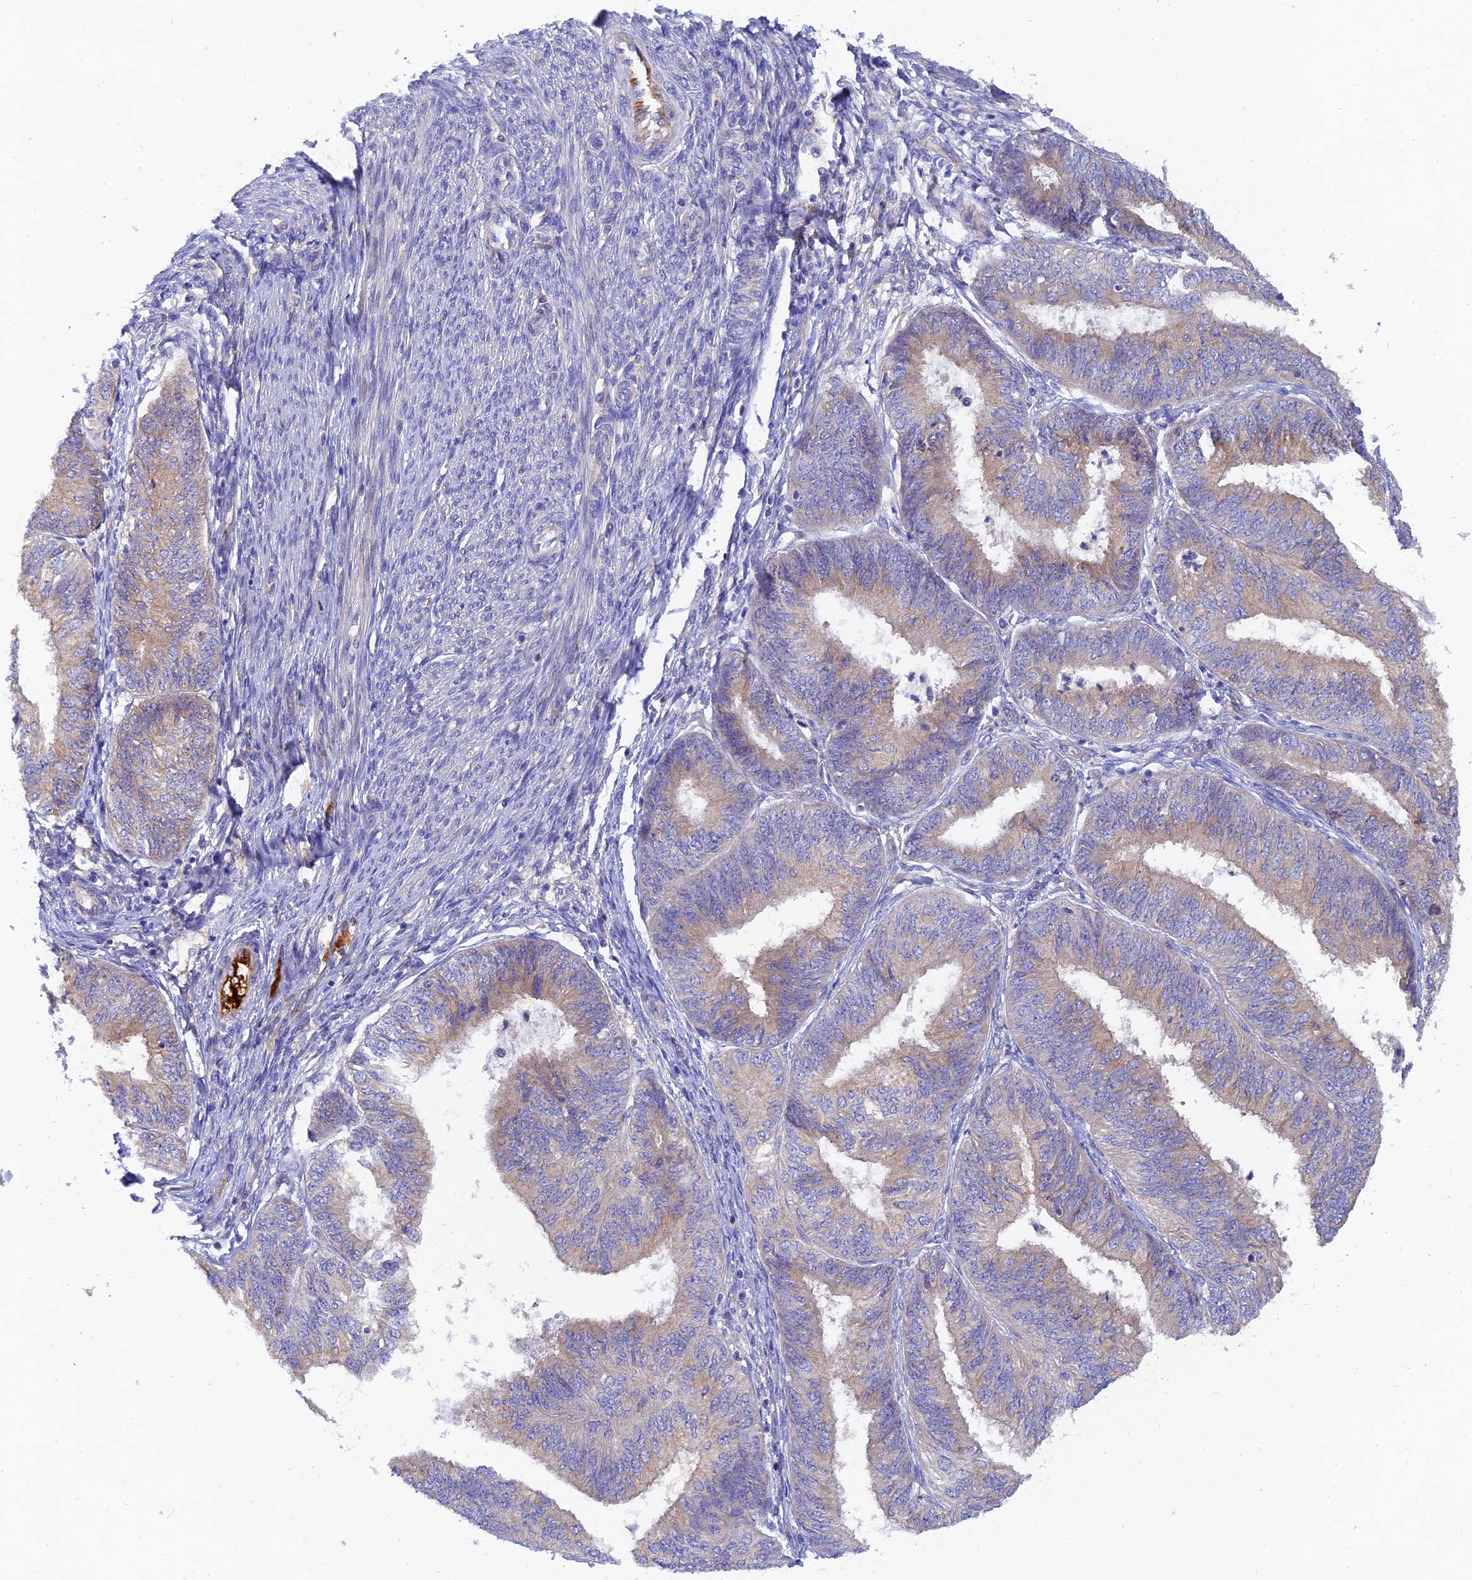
{"staining": {"intensity": "weak", "quantity": "25%-75%", "location": "cytoplasmic/membranous"}, "tissue": "endometrial cancer", "cell_type": "Tumor cells", "image_type": "cancer", "snomed": [{"axis": "morphology", "description": "Adenocarcinoma, NOS"}, {"axis": "topography", "description": "Endometrium"}], "caption": "This histopathology image reveals IHC staining of human endometrial cancer (adenocarcinoma), with low weak cytoplasmic/membranous positivity in approximately 25%-75% of tumor cells.", "gene": "MROH1", "patient": {"sex": "female", "age": 58}}